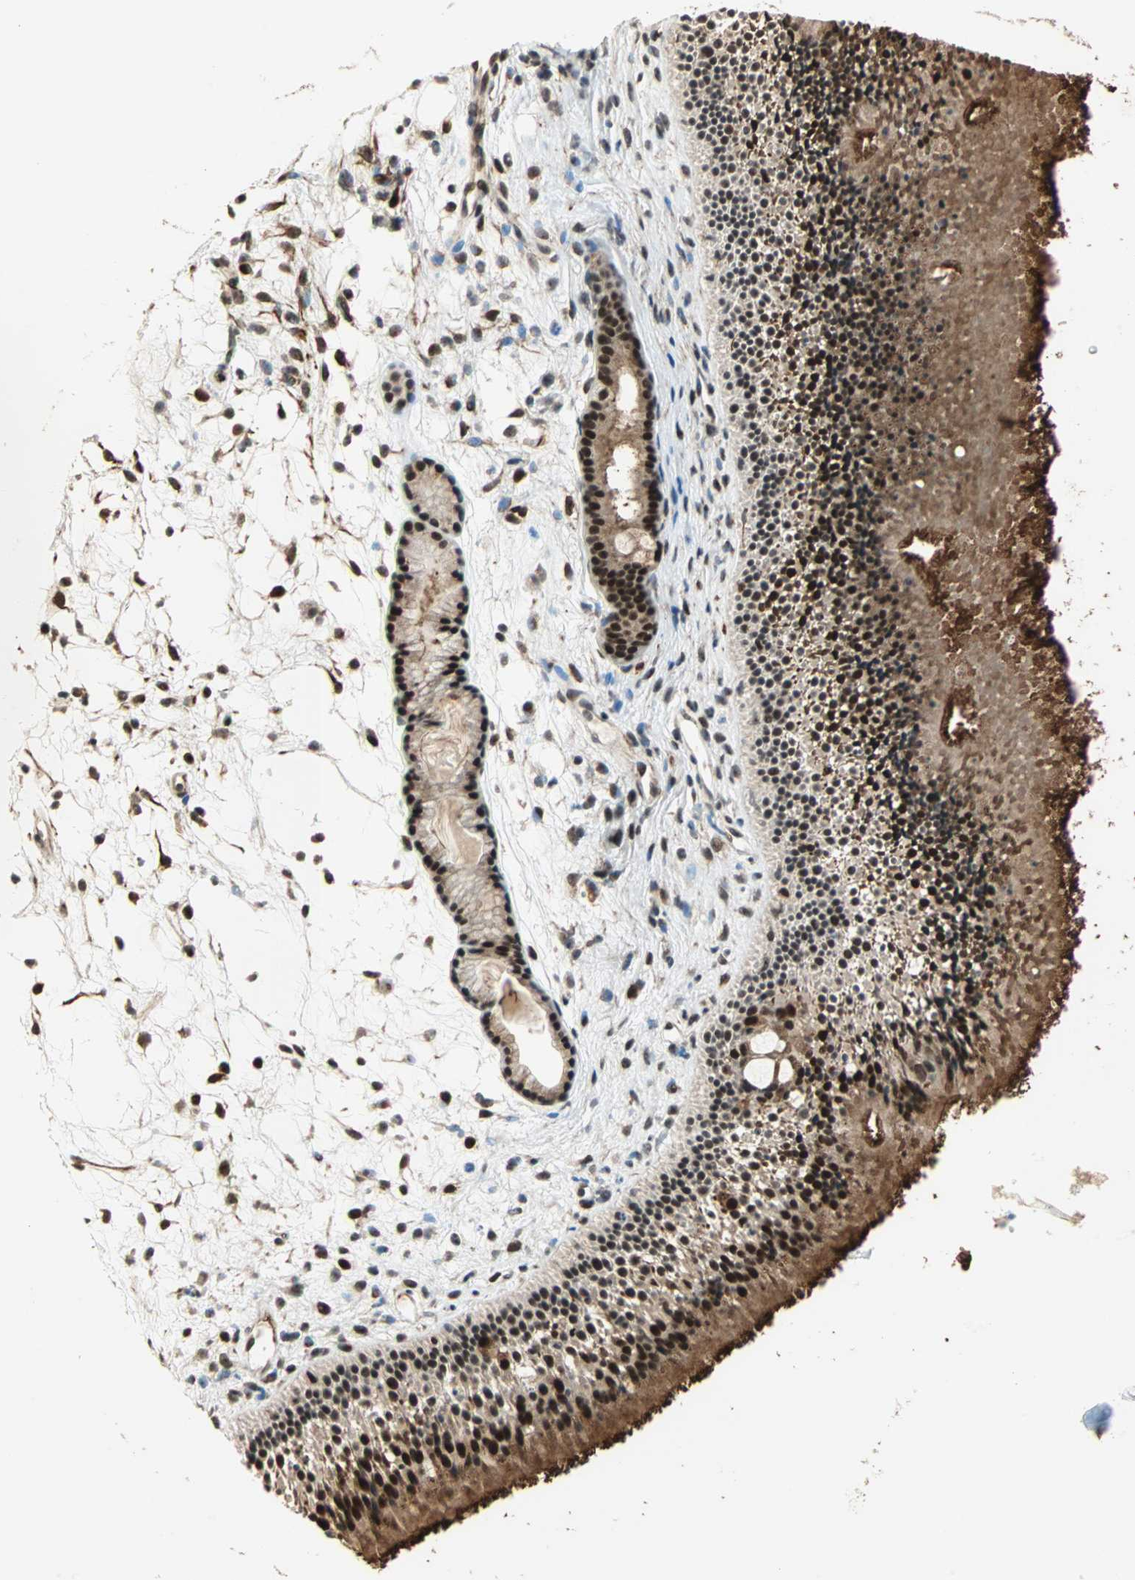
{"staining": {"intensity": "moderate", "quantity": ">75%", "location": "nuclear"}, "tissue": "nasopharynx", "cell_type": "Respiratory epithelial cells", "image_type": "normal", "snomed": [{"axis": "morphology", "description": "Normal tissue, NOS"}, {"axis": "topography", "description": "Nasopharynx"}], "caption": "High-magnification brightfield microscopy of normal nasopharynx stained with DAB (brown) and counterstained with hematoxylin (blue). respiratory epithelial cells exhibit moderate nuclear staining is identified in about>75% of cells.", "gene": "ZBED9", "patient": {"sex": "female", "age": 54}}